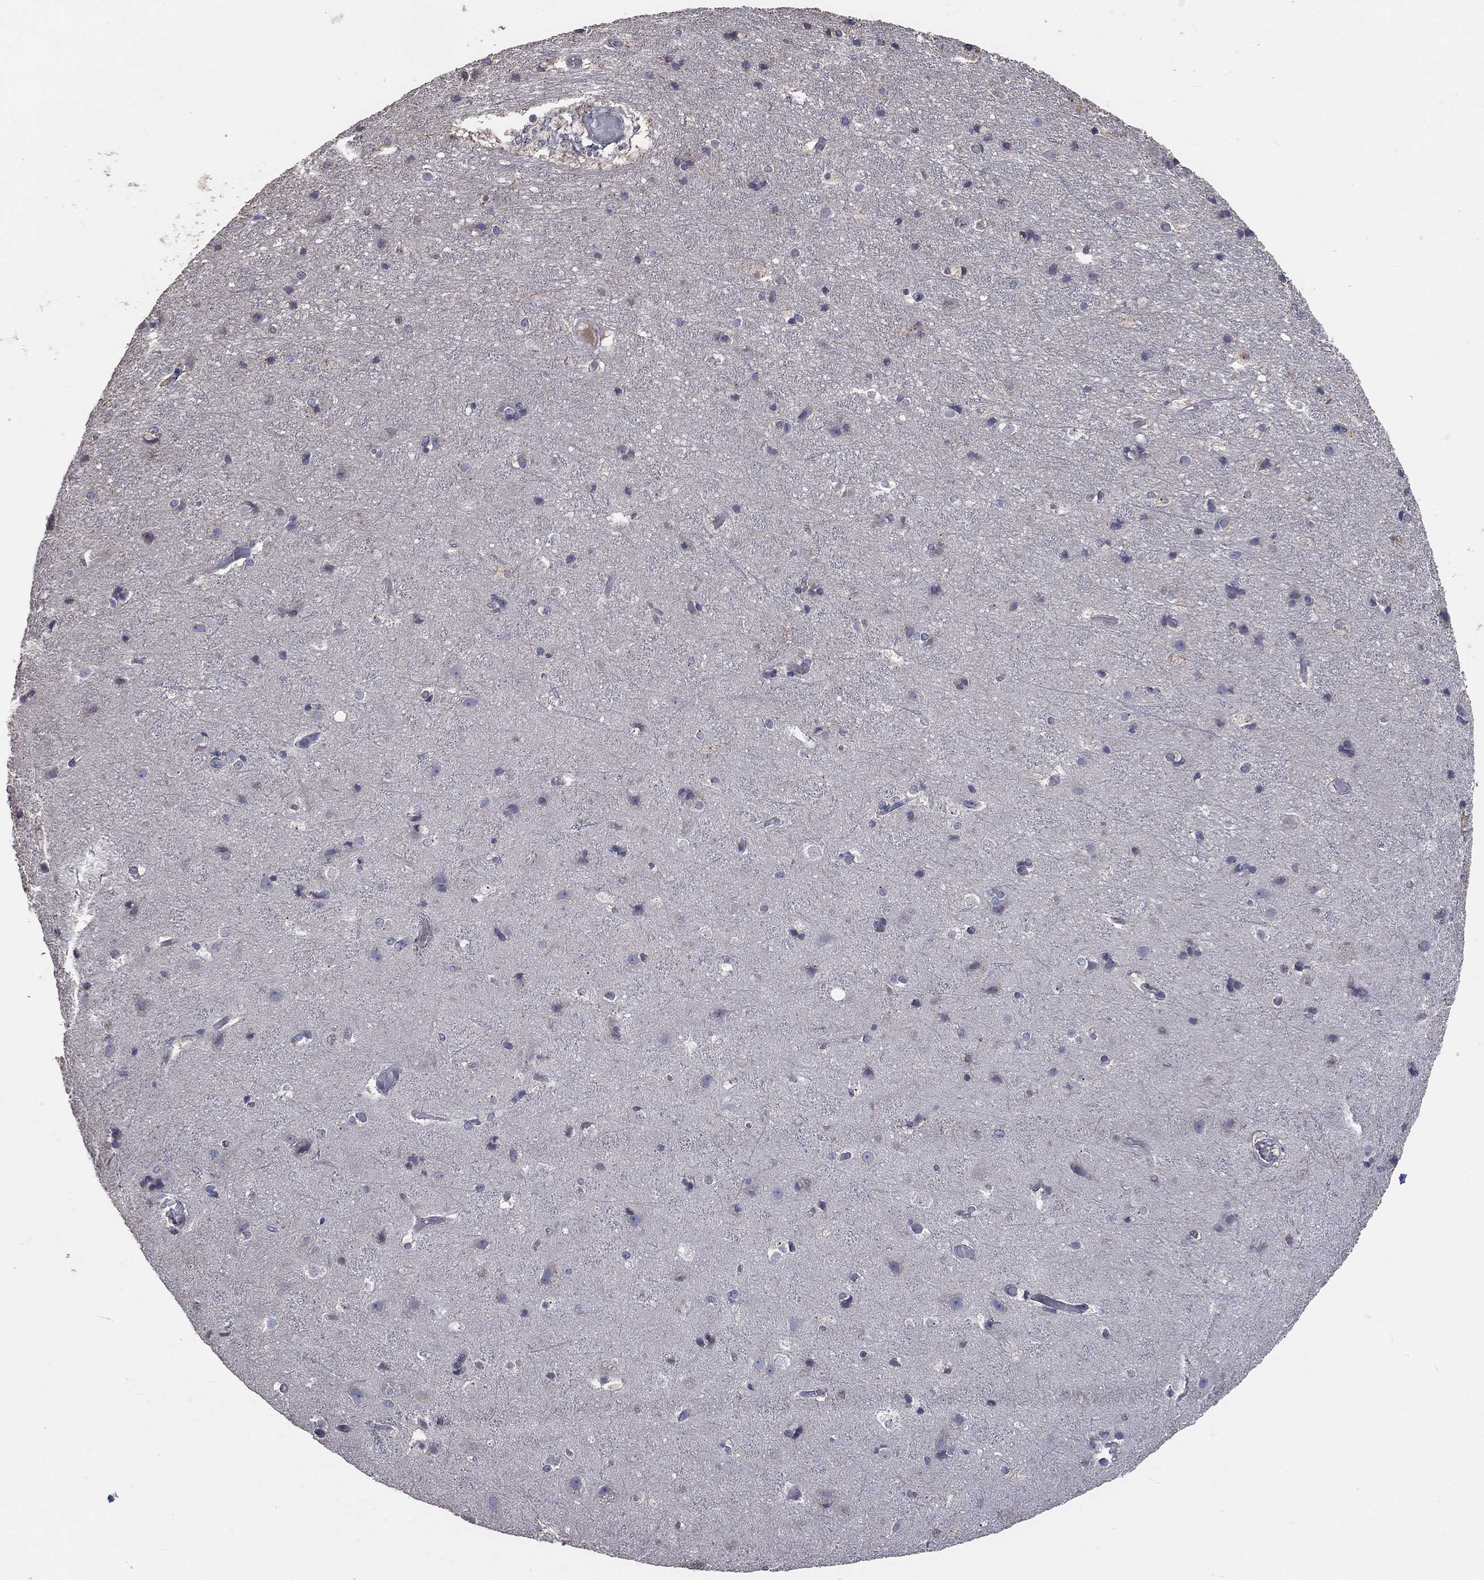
{"staining": {"intensity": "negative", "quantity": "none", "location": "none"}, "tissue": "cerebral cortex", "cell_type": "Endothelial cells", "image_type": "normal", "snomed": [{"axis": "morphology", "description": "Normal tissue, NOS"}, {"axis": "topography", "description": "Cerebral cortex"}], "caption": "DAB (3,3'-diaminobenzidine) immunohistochemical staining of unremarkable human cerebral cortex exhibits no significant positivity in endothelial cells. (DAB immunohistochemistry with hematoxylin counter stain).", "gene": "CROCC", "patient": {"sex": "female", "age": 52}}